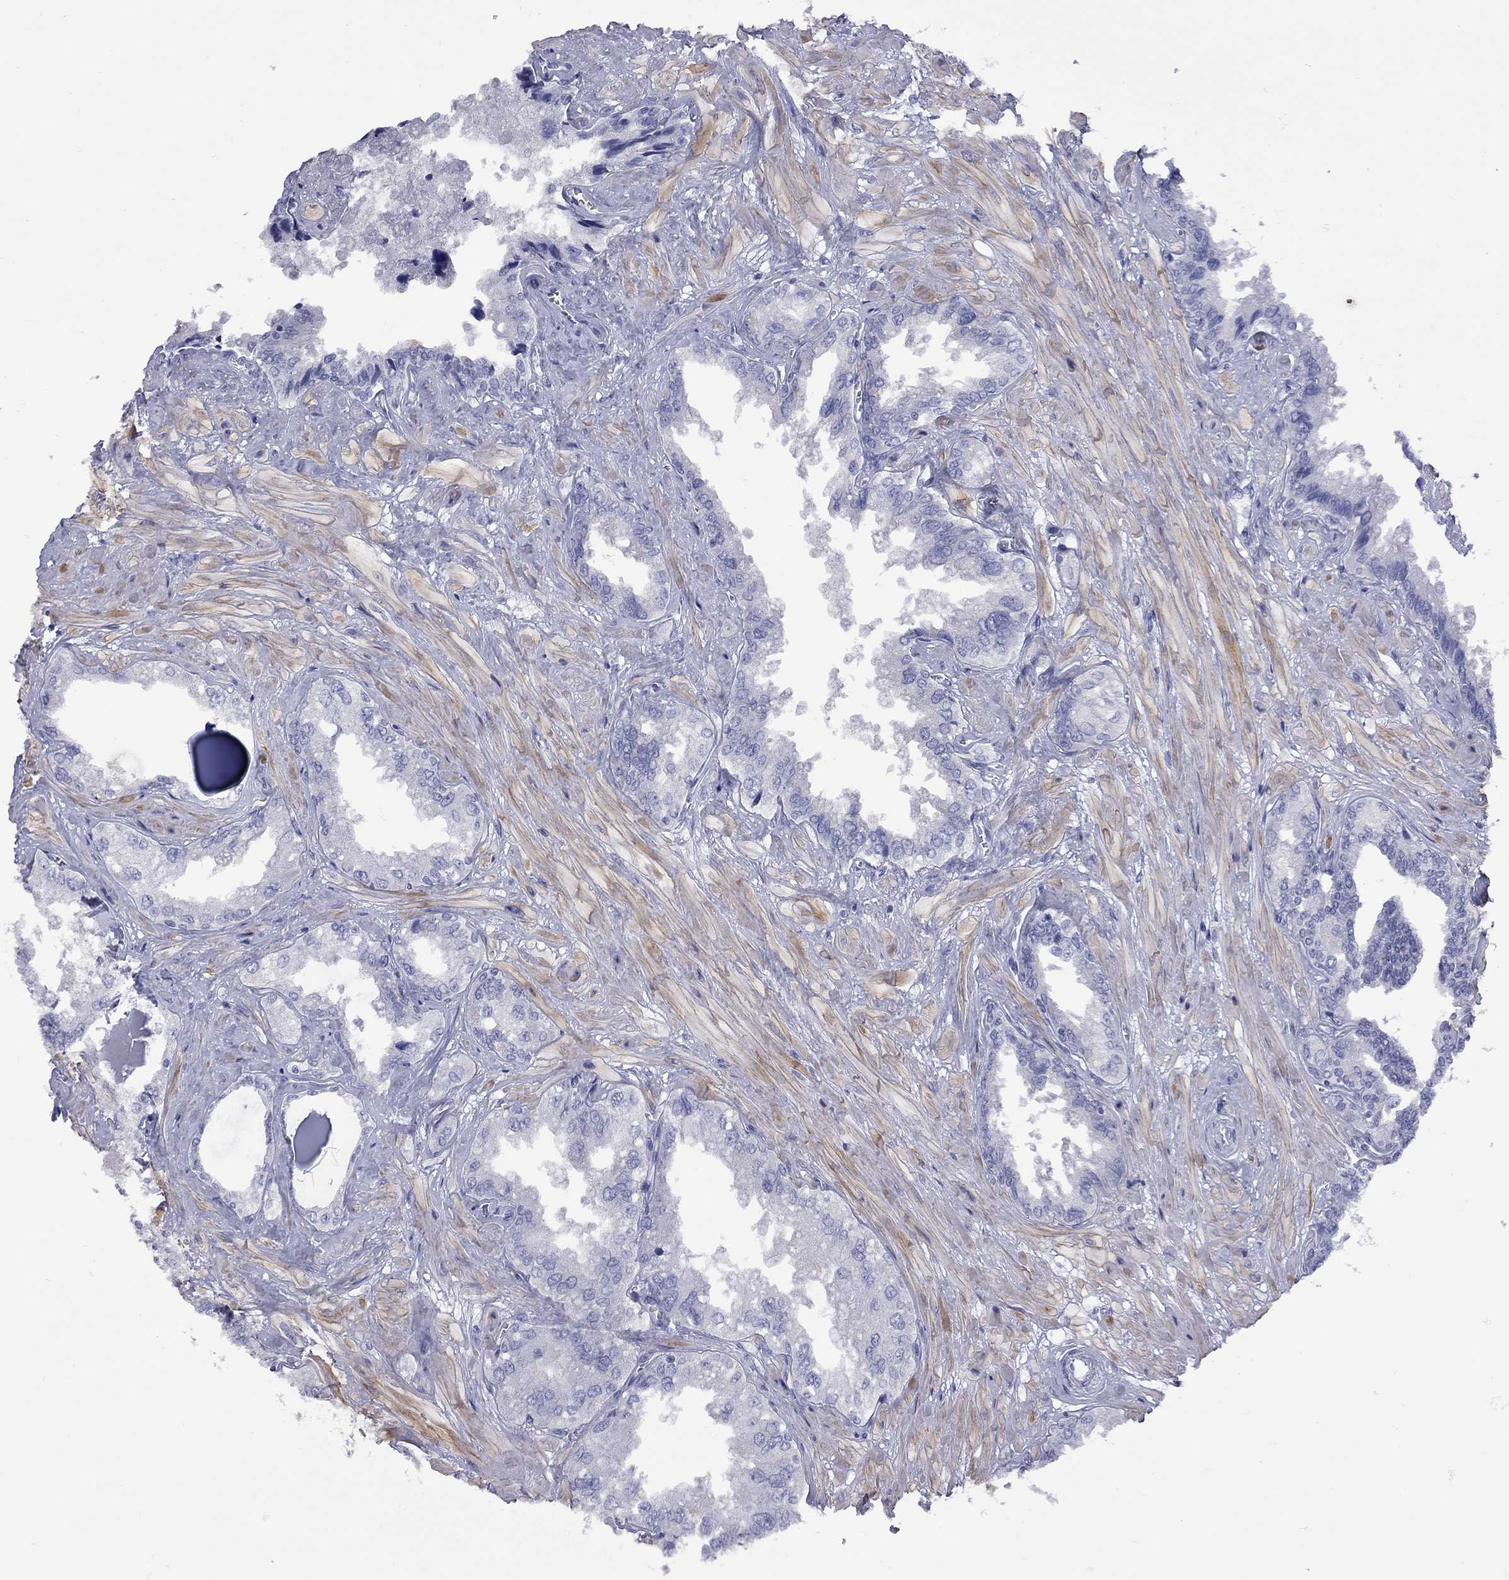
{"staining": {"intensity": "negative", "quantity": "none", "location": "none"}, "tissue": "seminal vesicle", "cell_type": "Glandular cells", "image_type": "normal", "snomed": [{"axis": "morphology", "description": "Normal tissue, NOS"}, {"axis": "topography", "description": "Seminal veicle"}], "caption": "This is an immunohistochemistry photomicrograph of unremarkable seminal vesicle. There is no staining in glandular cells.", "gene": "EPPIN", "patient": {"sex": "male", "age": 67}}